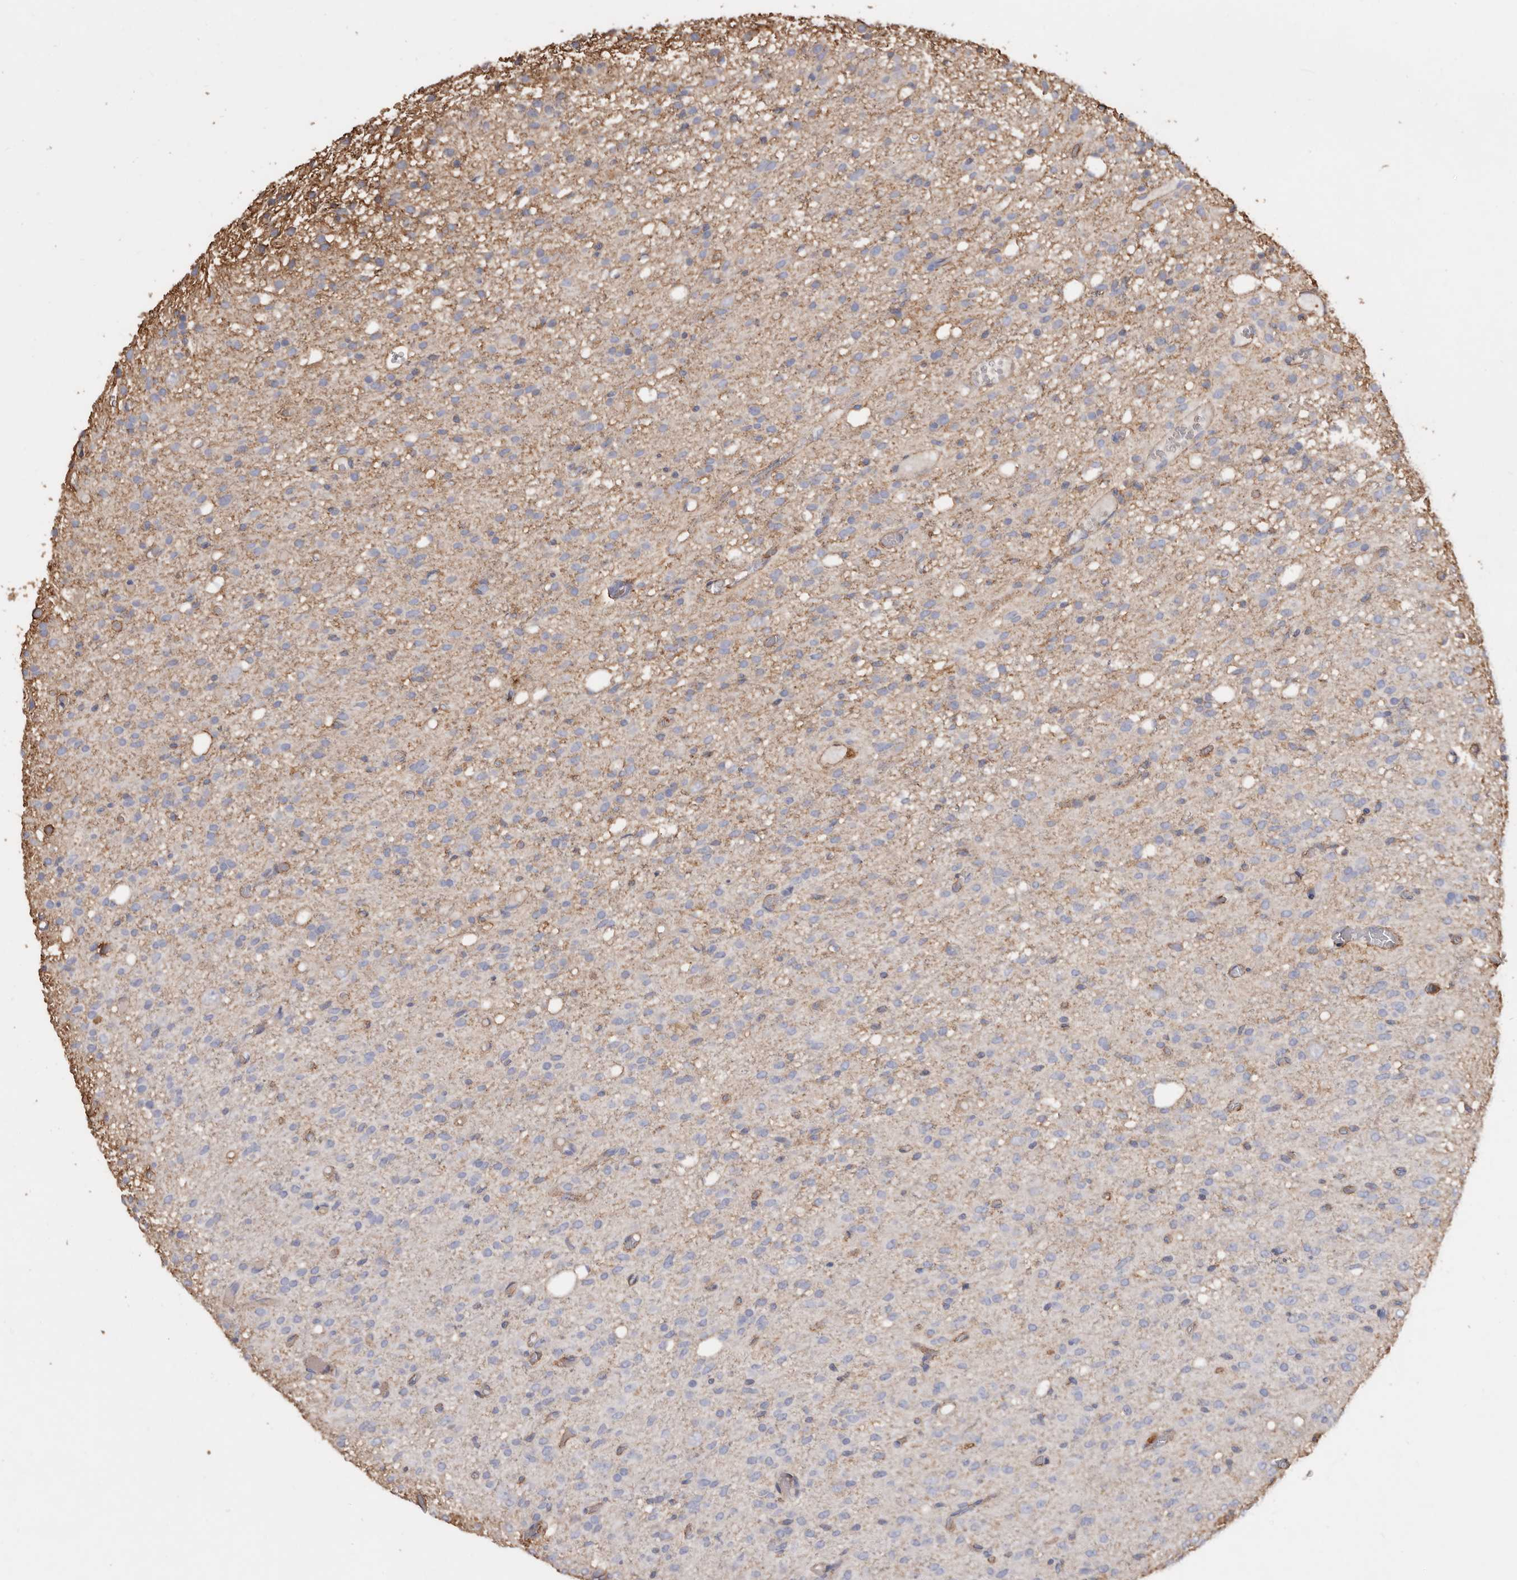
{"staining": {"intensity": "weak", "quantity": "<25%", "location": "cytoplasmic/membranous"}, "tissue": "glioma", "cell_type": "Tumor cells", "image_type": "cancer", "snomed": [{"axis": "morphology", "description": "Glioma, malignant, High grade"}, {"axis": "topography", "description": "Brain"}], "caption": "This is a image of immunohistochemistry (IHC) staining of glioma, which shows no staining in tumor cells. (DAB (3,3'-diaminobenzidine) immunohistochemistry visualized using brightfield microscopy, high magnification).", "gene": "COQ8B", "patient": {"sex": "female", "age": 59}}